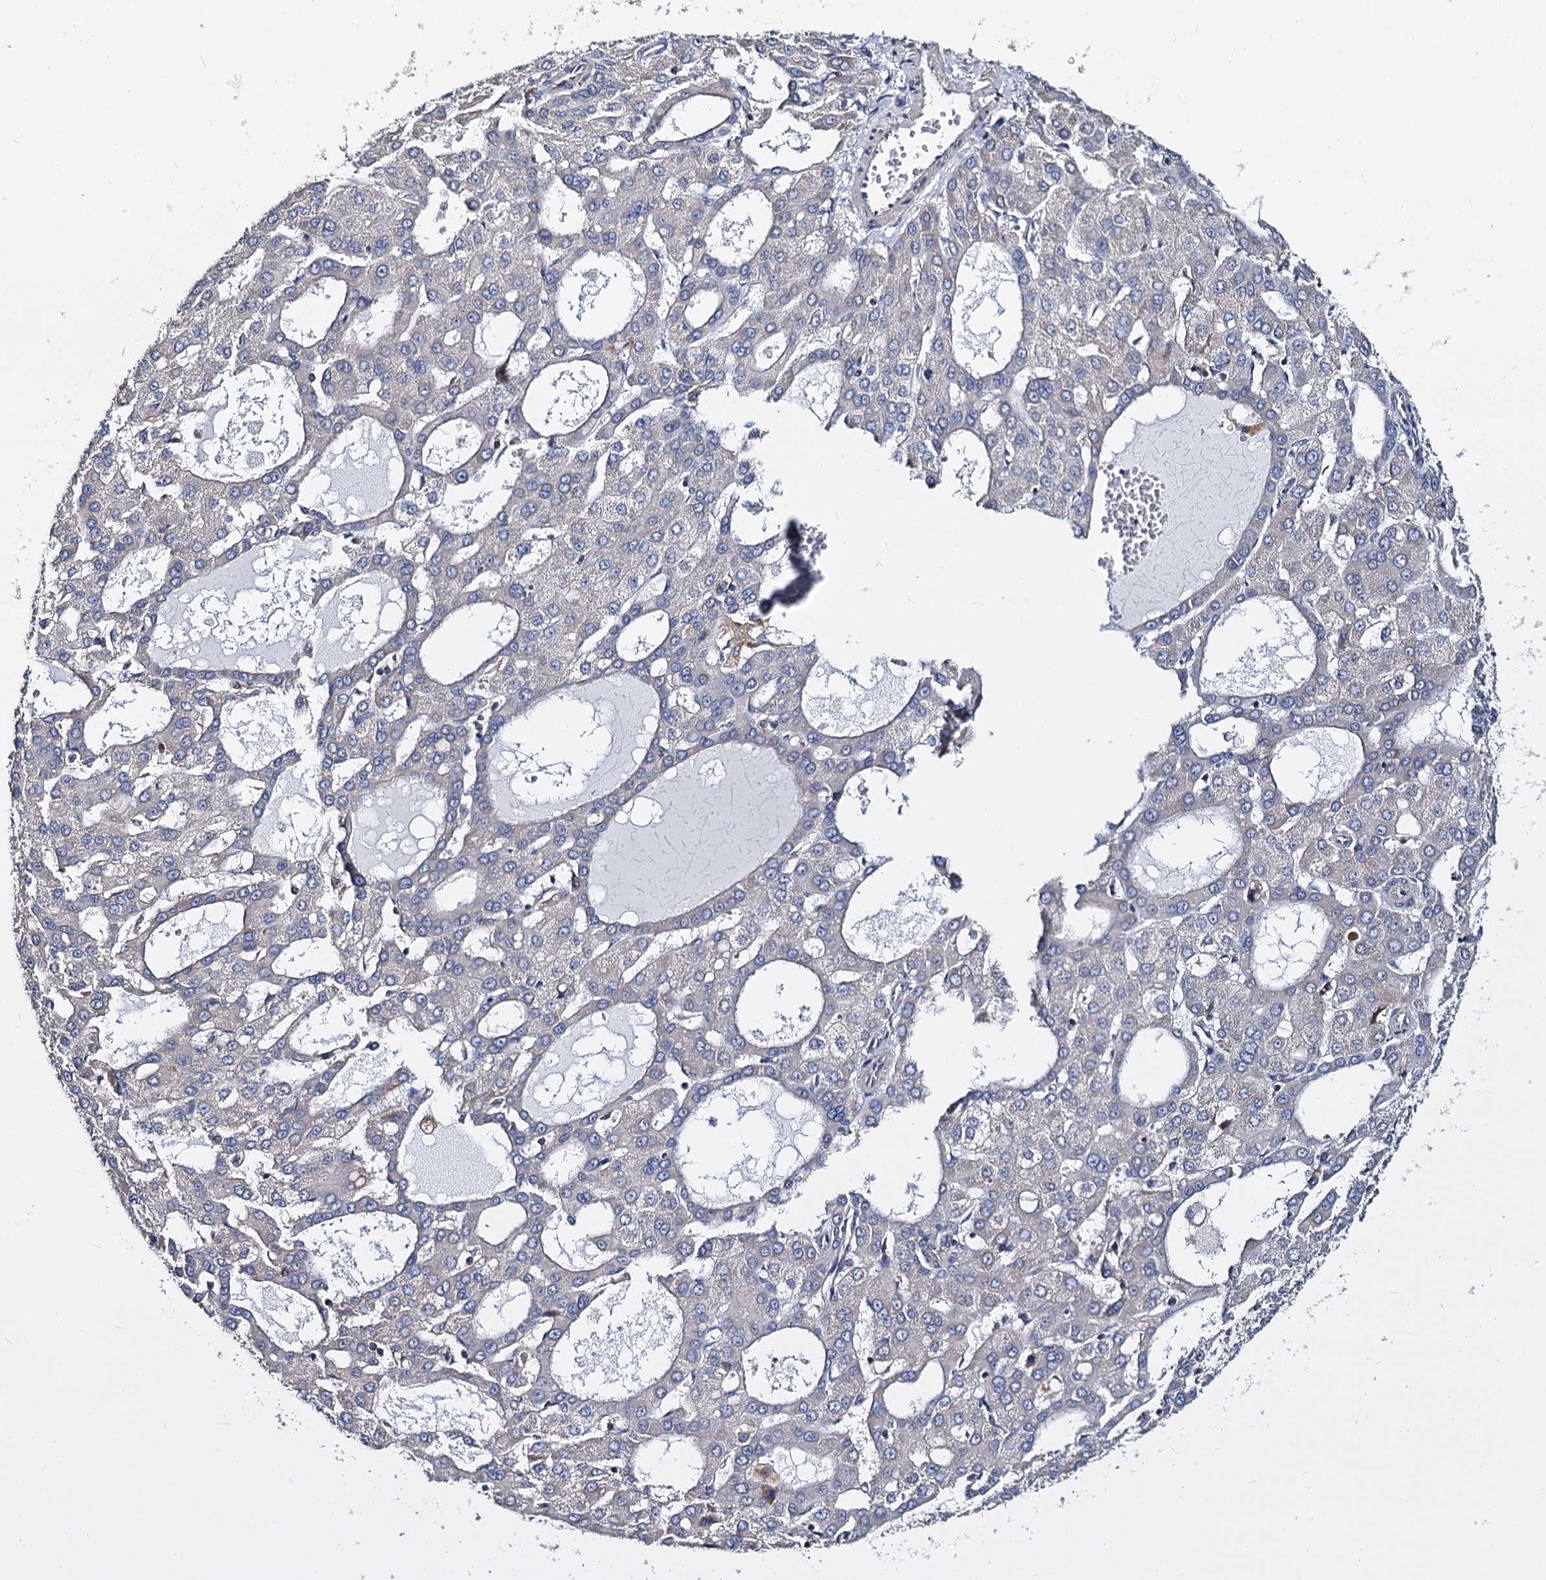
{"staining": {"intensity": "negative", "quantity": "none", "location": "none"}, "tissue": "liver cancer", "cell_type": "Tumor cells", "image_type": "cancer", "snomed": [{"axis": "morphology", "description": "Carcinoma, Hepatocellular, NOS"}, {"axis": "topography", "description": "Liver"}], "caption": "Tumor cells show no significant protein staining in liver cancer.", "gene": "ANKRD13A", "patient": {"sex": "male", "age": 47}}